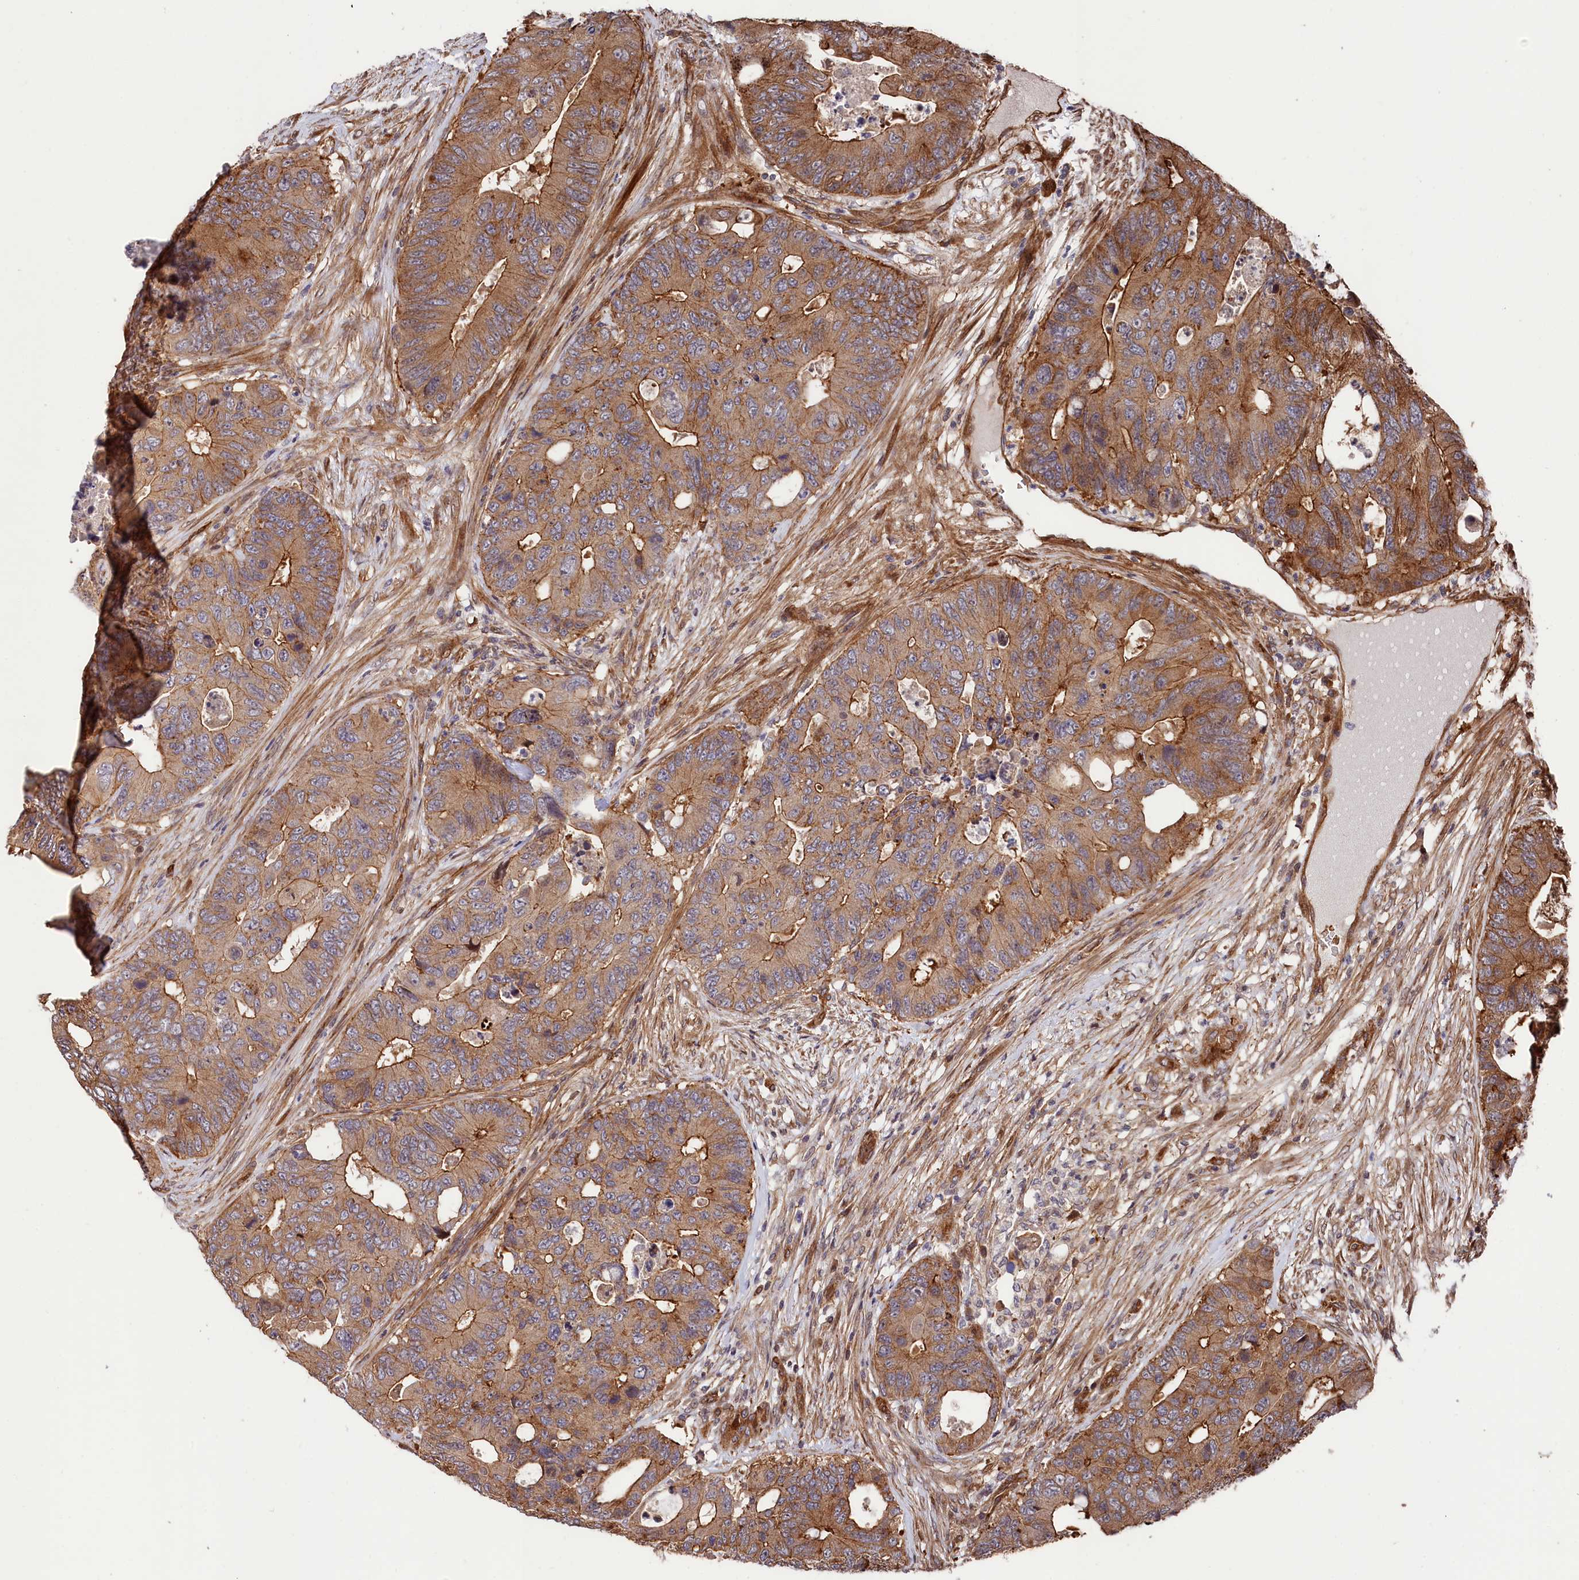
{"staining": {"intensity": "moderate", "quantity": ">75%", "location": "cytoplasmic/membranous"}, "tissue": "colorectal cancer", "cell_type": "Tumor cells", "image_type": "cancer", "snomed": [{"axis": "morphology", "description": "Adenocarcinoma, NOS"}, {"axis": "topography", "description": "Colon"}], "caption": "The immunohistochemical stain shows moderate cytoplasmic/membranous expression in tumor cells of colorectal cancer tissue. (IHC, brightfield microscopy, high magnification).", "gene": "TNKS1BP1", "patient": {"sex": "male", "age": 71}}